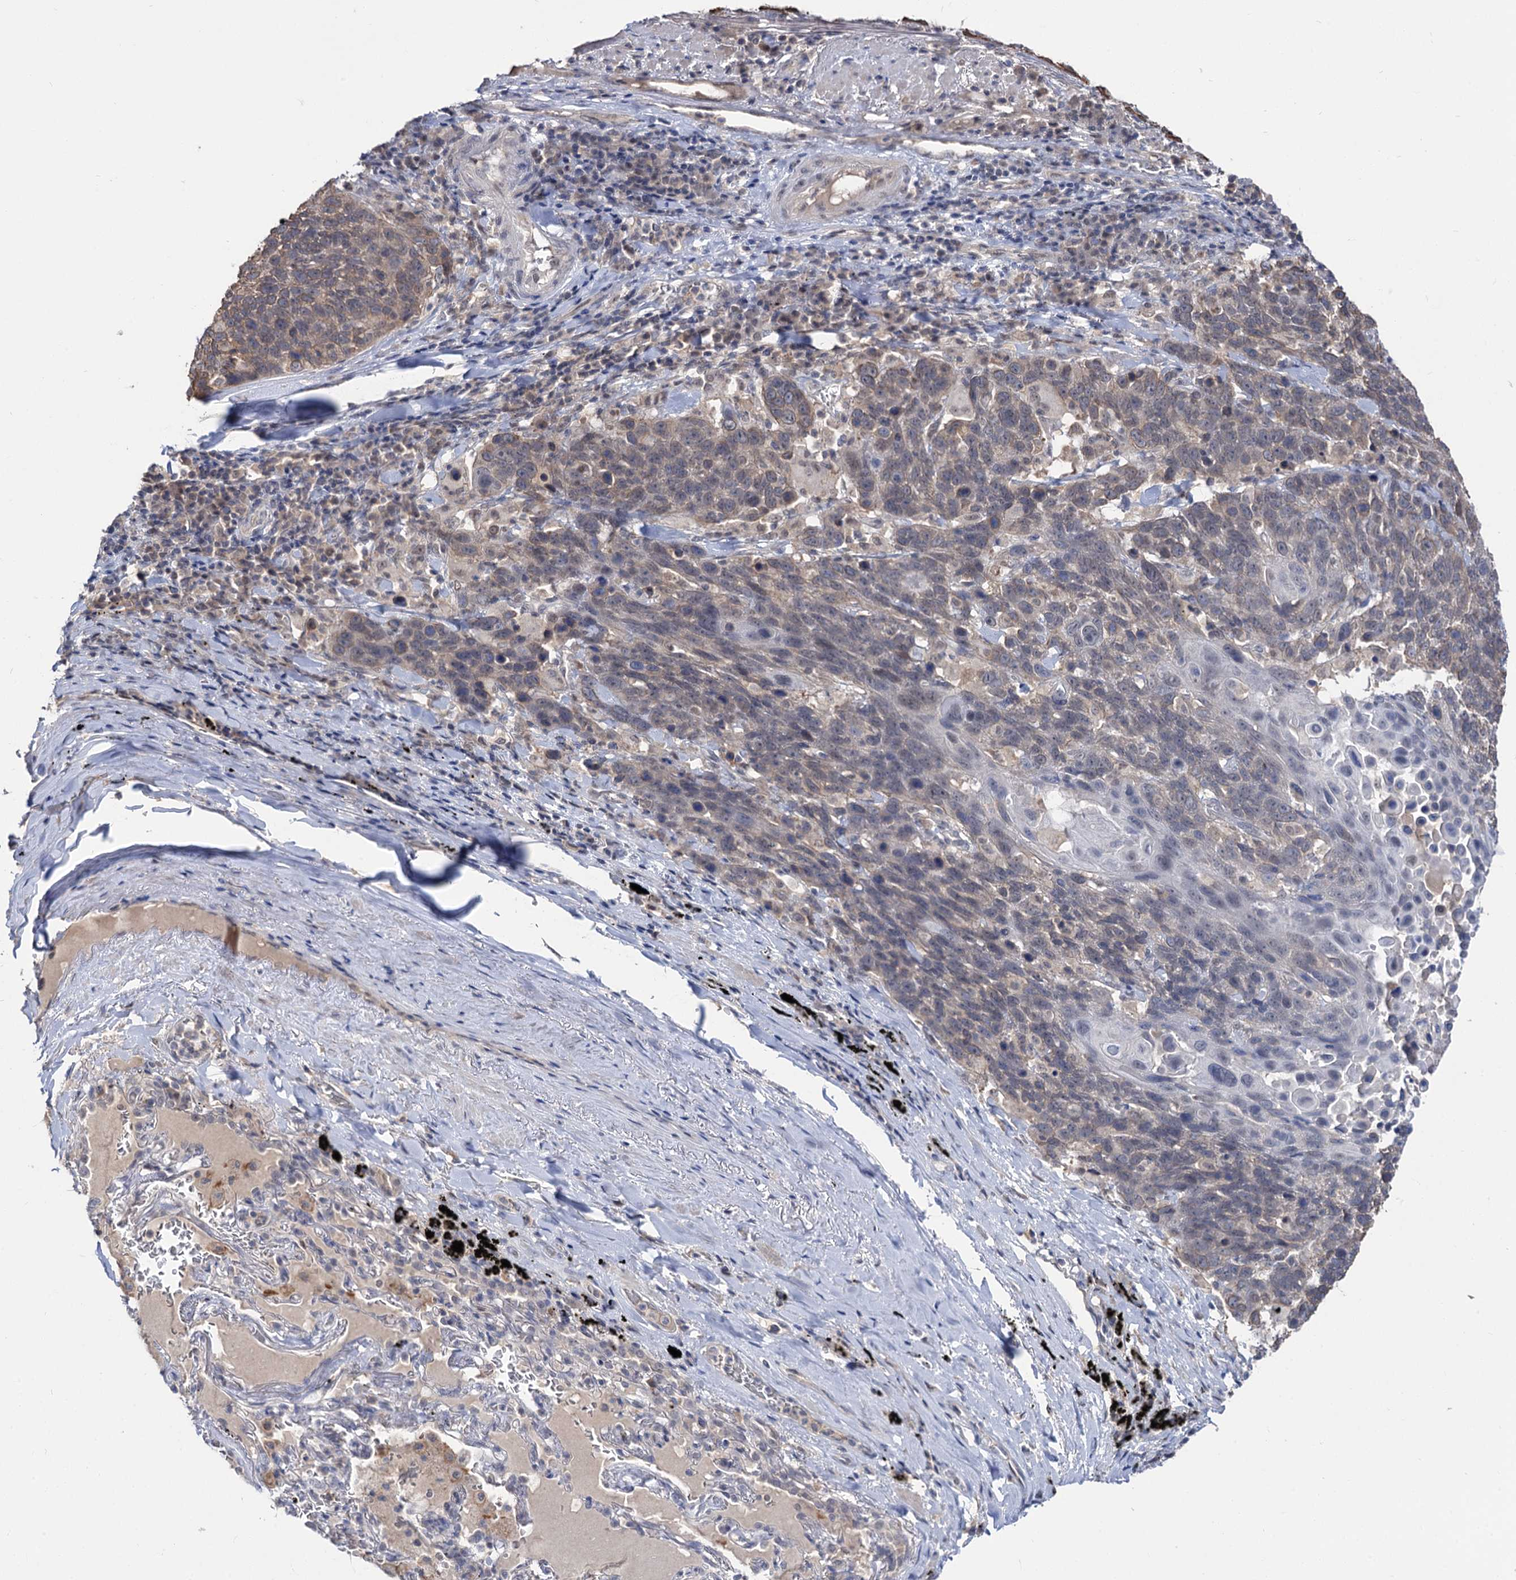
{"staining": {"intensity": "negative", "quantity": "none", "location": "none"}, "tissue": "lung cancer", "cell_type": "Tumor cells", "image_type": "cancer", "snomed": [{"axis": "morphology", "description": "Squamous cell carcinoma, NOS"}, {"axis": "topography", "description": "Lung"}], "caption": "This histopathology image is of squamous cell carcinoma (lung) stained with immunohistochemistry (IHC) to label a protein in brown with the nuclei are counter-stained blue. There is no staining in tumor cells. (Brightfield microscopy of DAB (3,3'-diaminobenzidine) immunohistochemistry (IHC) at high magnification).", "gene": "NEK10", "patient": {"sex": "male", "age": 66}}